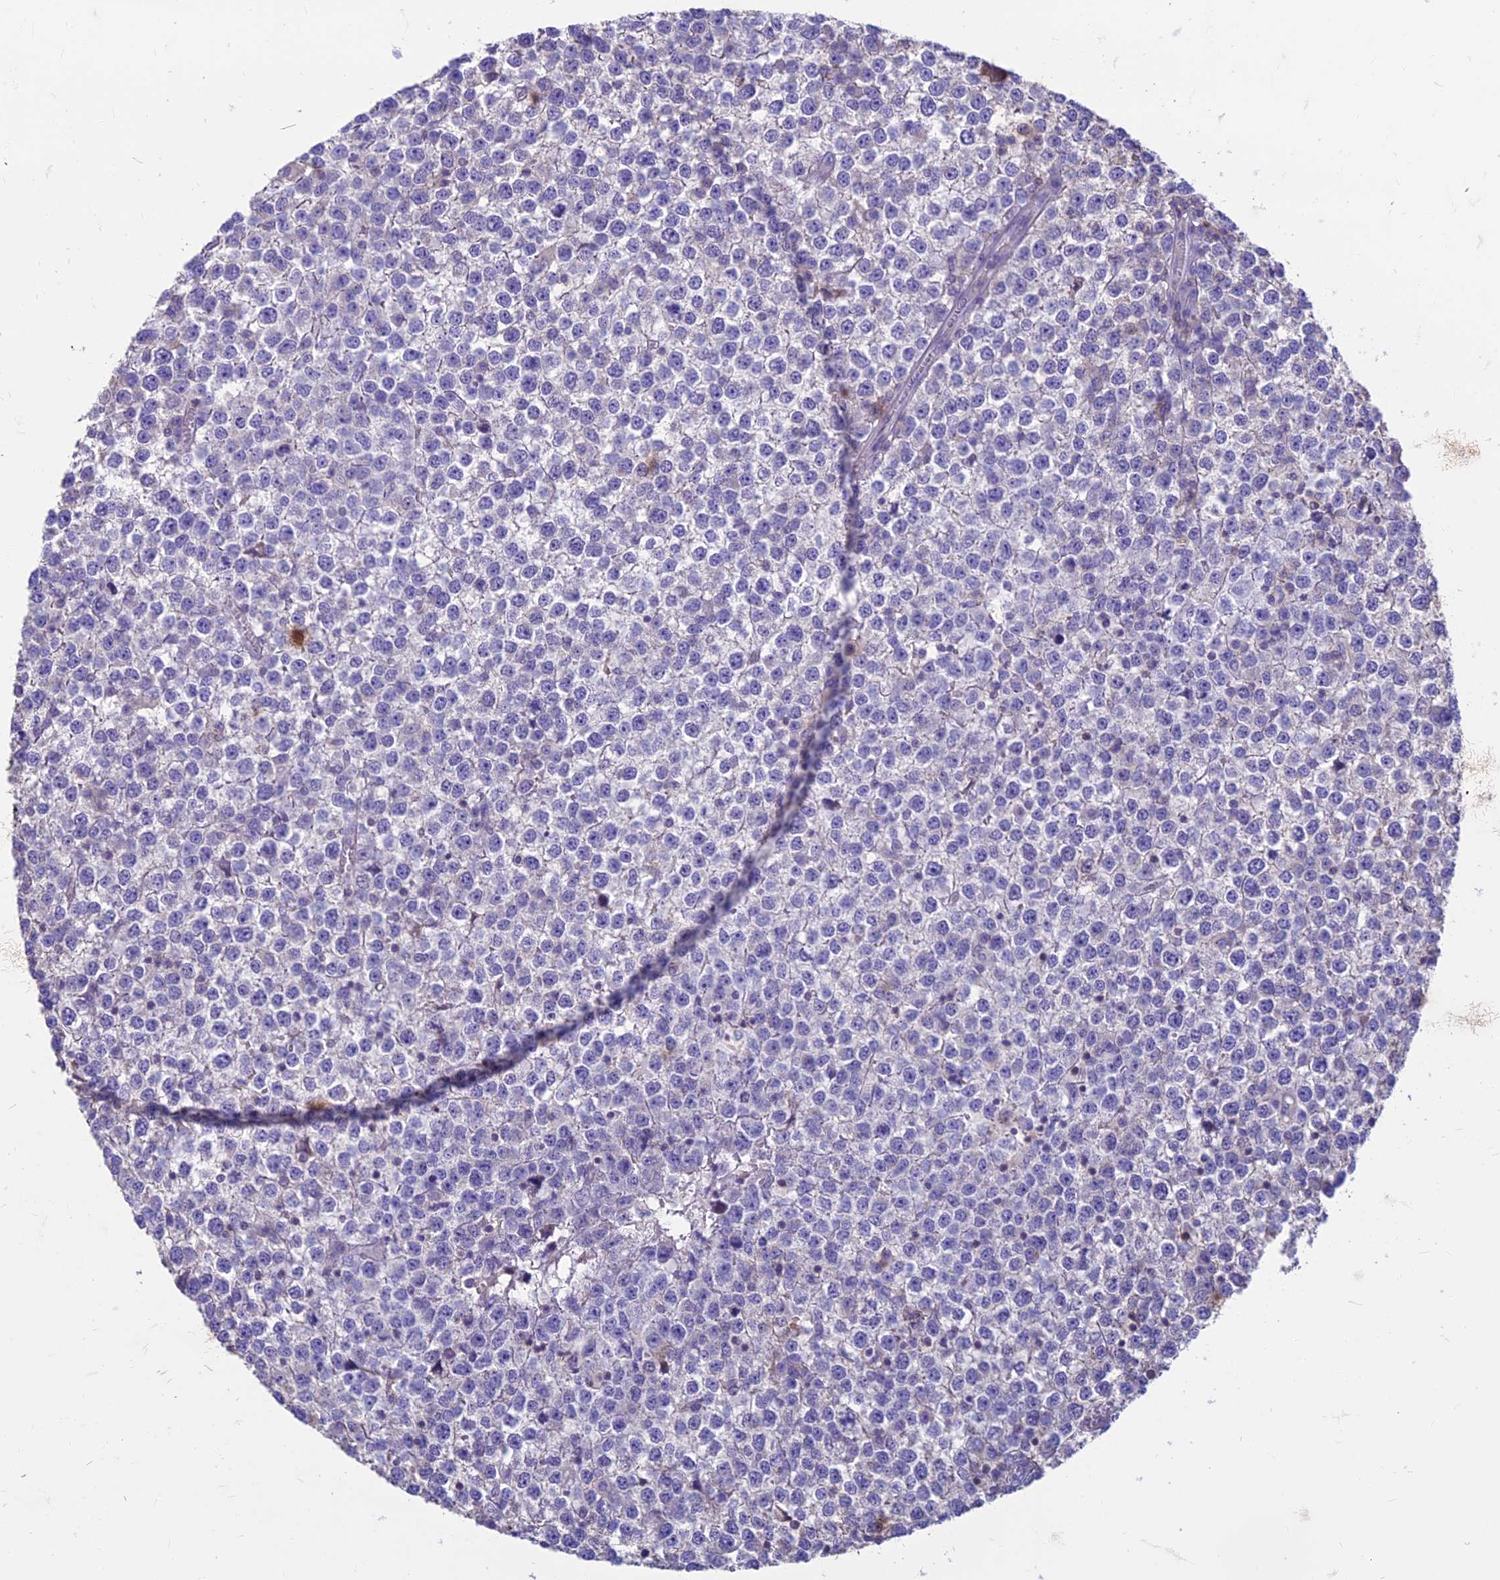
{"staining": {"intensity": "negative", "quantity": "none", "location": "none"}, "tissue": "testis cancer", "cell_type": "Tumor cells", "image_type": "cancer", "snomed": [{"axis": "morphology", "description": "Seminoma, NOS"}, {"axis": "topography", "description": "Testis"}], "caption": "There is no significant expression in tumor cells of testis cancer (seminoma).", "gene": "CDAN1", "patient": {"sex": "male", "age": 65}}